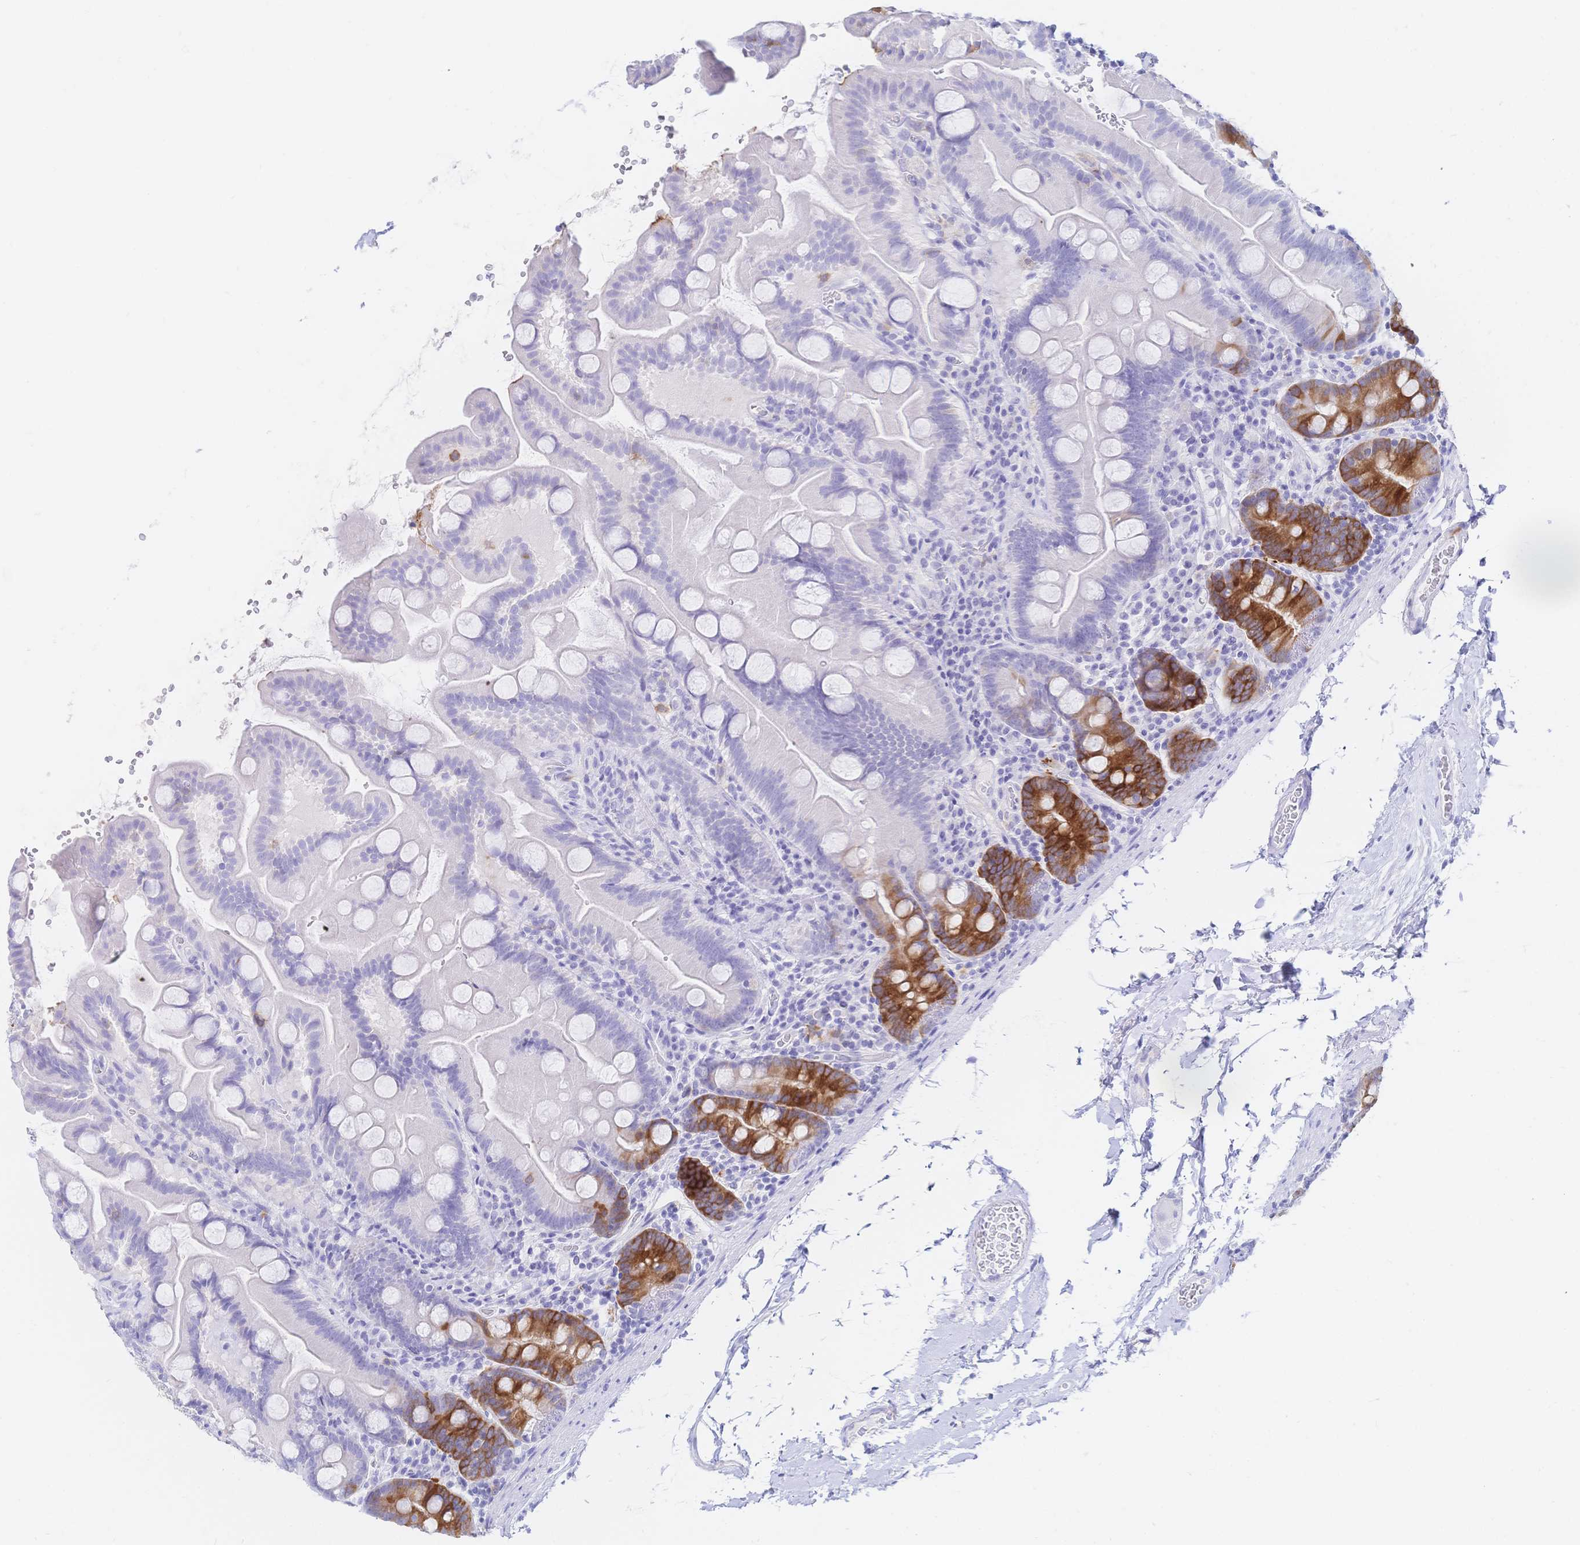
{"staining": {"intensity": "strong", "quantity": "<25%", "location": "cytoplasmic/membranous"}, "tissue": "small intestine", "cell_type": "Glandular cells", "image_type": "normal", "snomed": [{"axis": "morphology", "description": "Normal tissue, NOS"}, {"axis": "topography", "description": "Small intestine"}], "caption": "This histopathology image demonstrates immunohistochemistry (IHC) staining of benign small intestine, with medium strong cytoplasmic/membranous expression in approximately <25% of glandular cells.", "gene": "RRM1", "patient": {"sex": "female", "age": 68}}